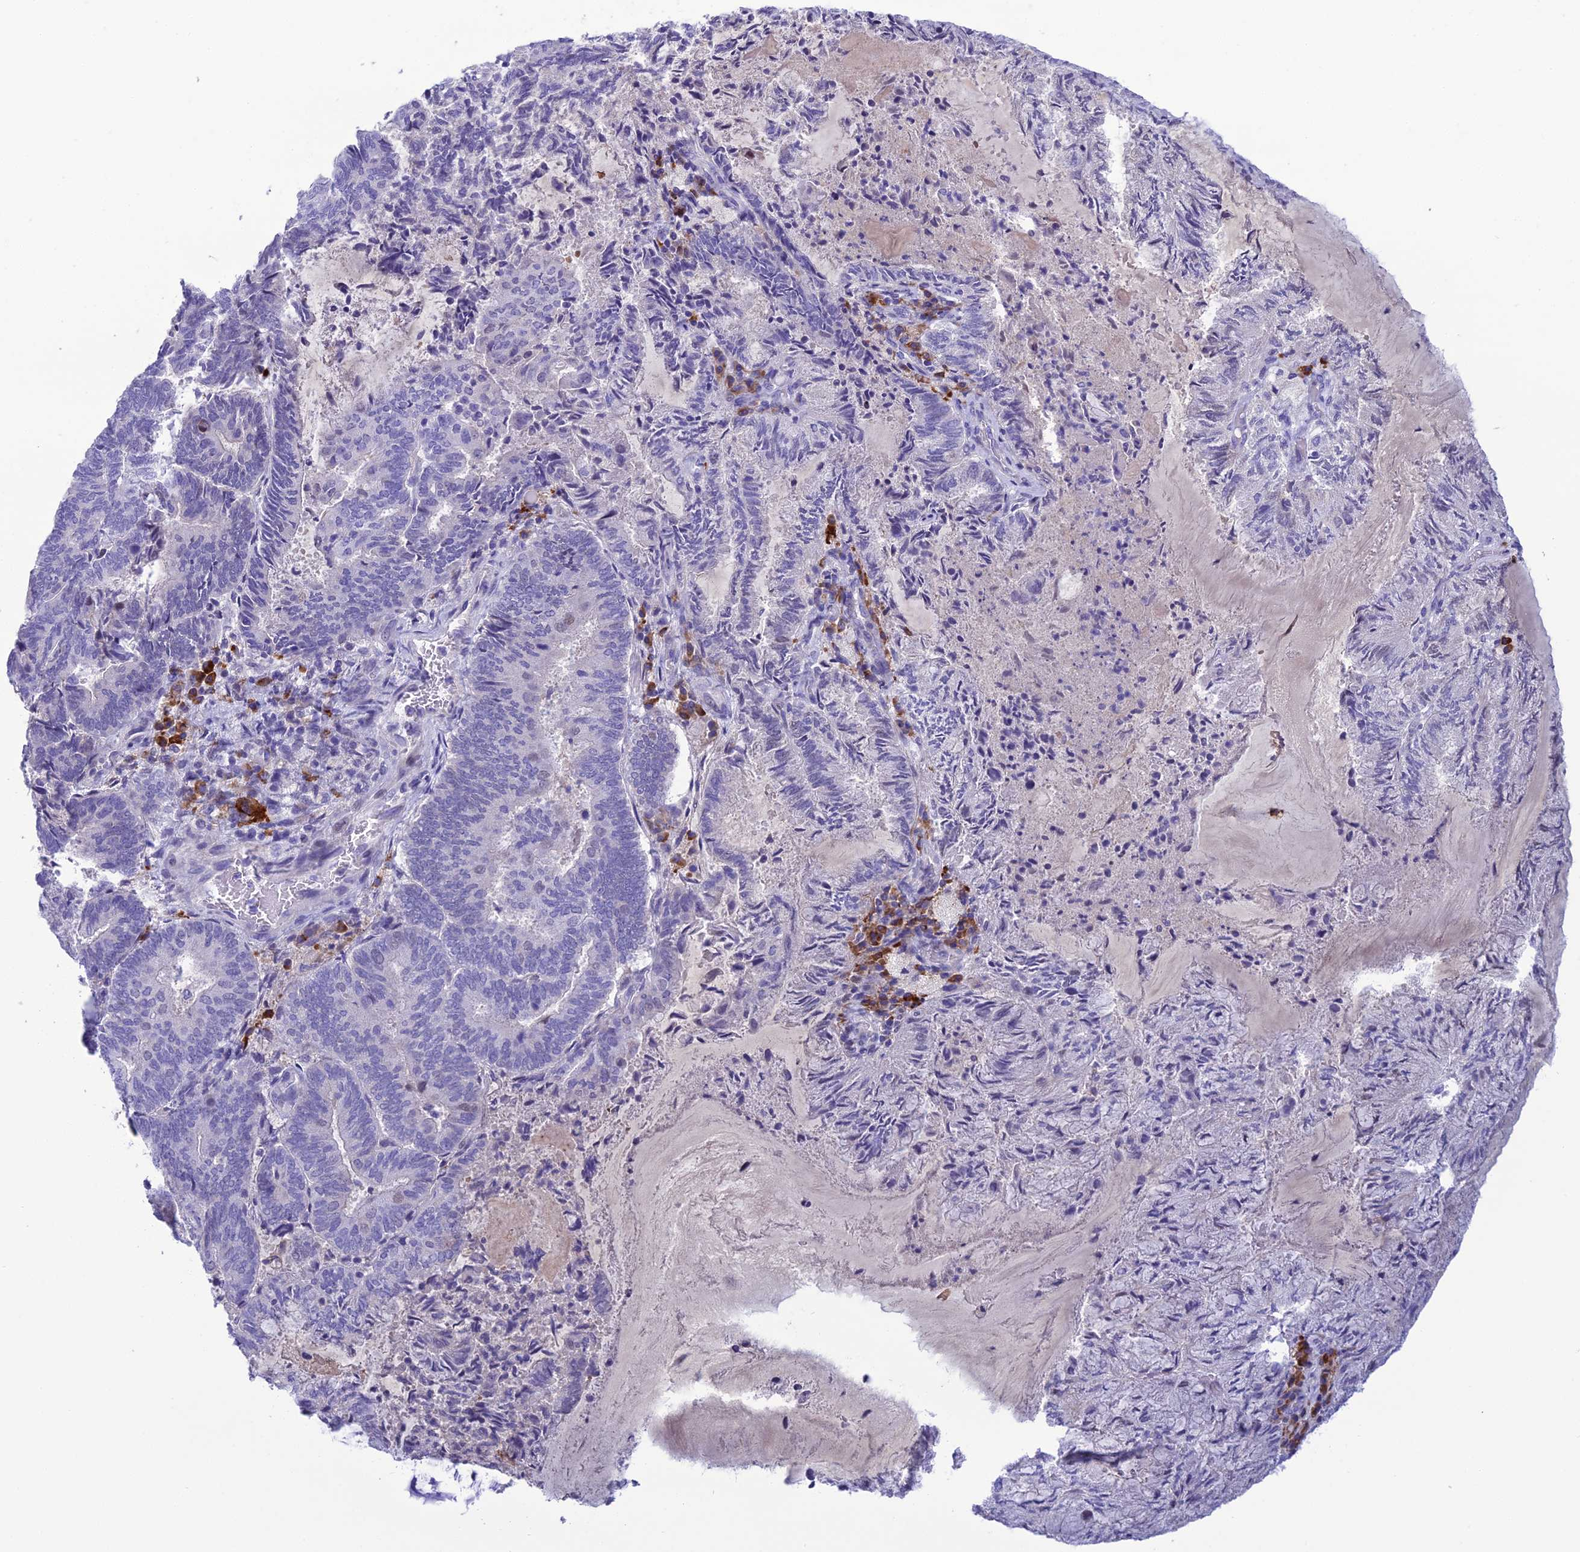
{"staining": {"intensity": "negative", "quantity": "none", "location": "none"}, "tissue": "endometrial cancer", "cell_type": "Tumor cells", "image_type": "cancer", "snomed": [{"axis": "morphology", "description": "Adenocarcinoma, NOS"}, {"axis": "topography", "description": "Endometrium"}], "caption": "Immunohistochemistry of human endometrial cancer (adenocarcinoma) exhibits no staining in tumor cells.", "gene": "CRB2", "patient": {"sex": "female", "age": 80}}